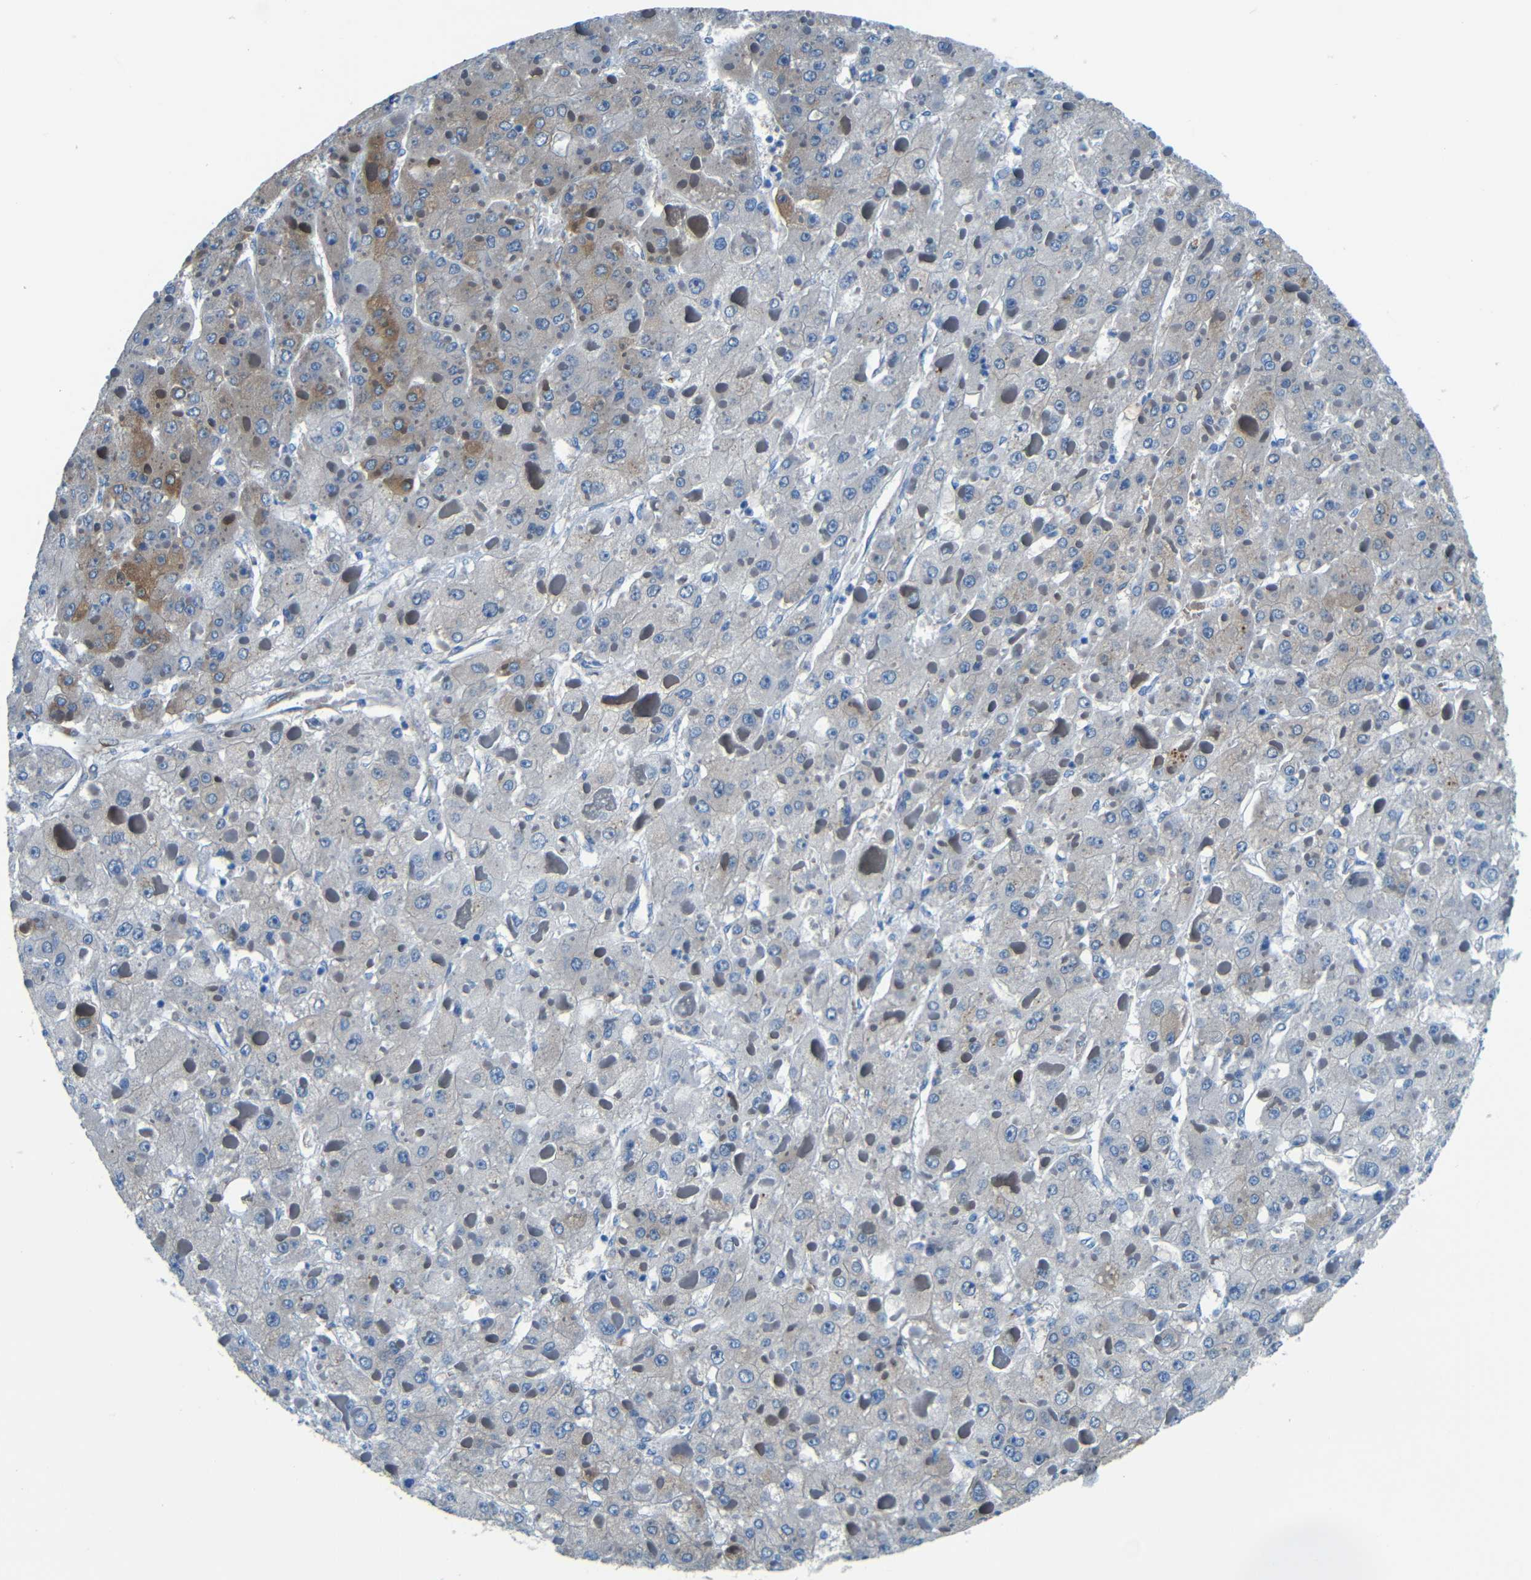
{"staining": {"intensity": "moderate", "quantity": "25%-75%", "location": "cytoplasmic/membranous"}, "tissue": "liver cancer", "cell_type": "Tumor cells", "image_type": "cancer", "snomed": [{"axis": "morphology", "description": "Carcinoma, Hepatocellular, NOS"}, {"axis": "topography", "description": "Liver"}], "caption": "Brown immunohistochemical staining in human liver cancer (hepatocellular carcinoma) displays moderate cytoplasmic/membranous expression in approximately 25%-75% of tumor cells.", "gene": "MAP2", "patient": {"sex": "female", "age": 73}}